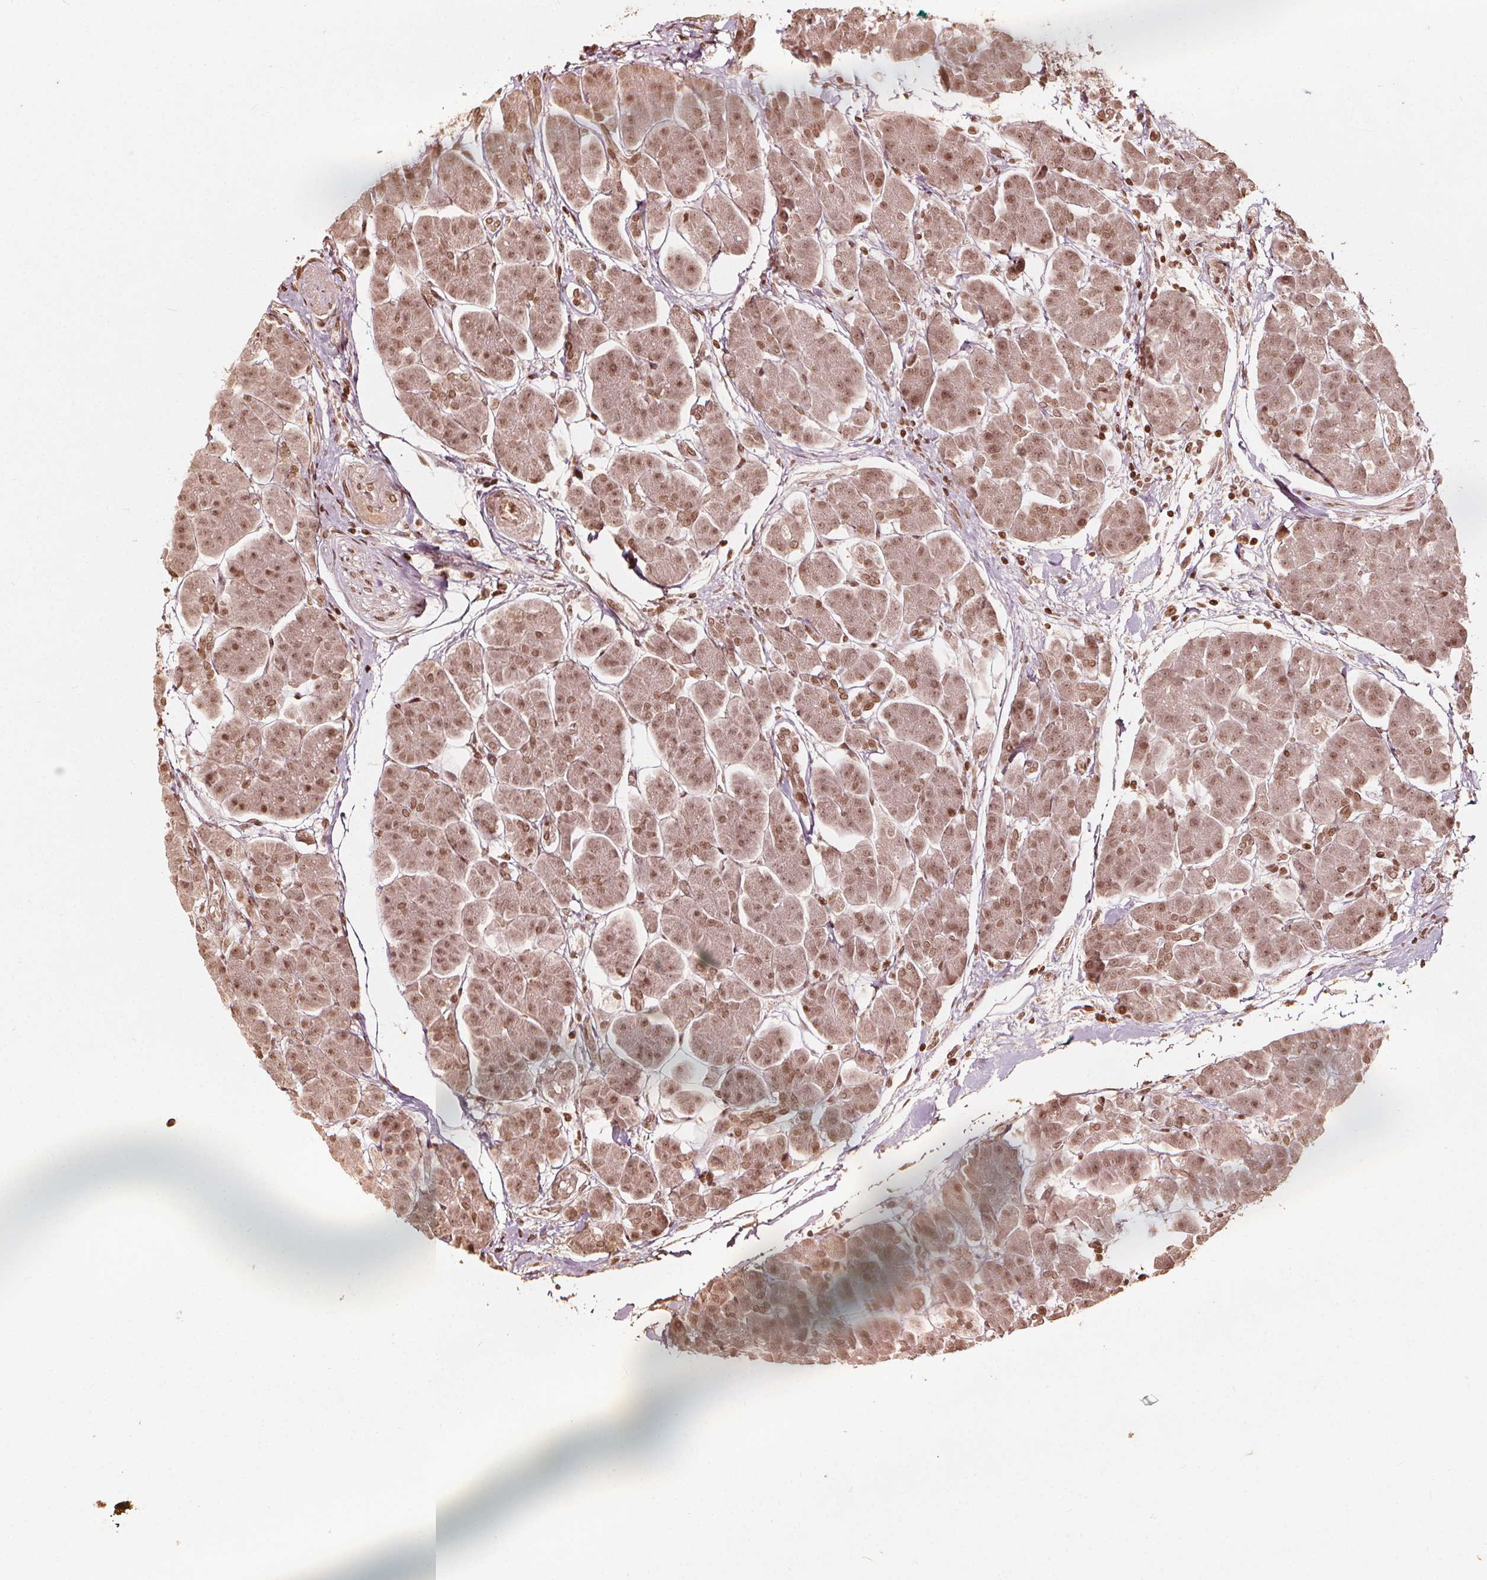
{"staining": {"intensity": "moderate", "quantity": ">75%", "location": "nuclear"}, "tissue": "pancreas", "cell_type": "Exocrine glandular cells", "image_type": "normal", "snomed": [{"axis": "morphology", "description": "Normal tissue, NOS"}, {"axis": "topography", "description": "Adipose tissue"}, {"axis": "topography", "description": "Pancreas"}, {"axis": "topography", "description": "Peripheral nerve tissue"}], "caption": "This photomicrograph displays IHC staining of benign human pancreas, with medium moderate nuclear staining in approximately >75% of exocrine glandular cells.", "gene": "H3C14", "patient": {"sex": "female", "age": 58}}